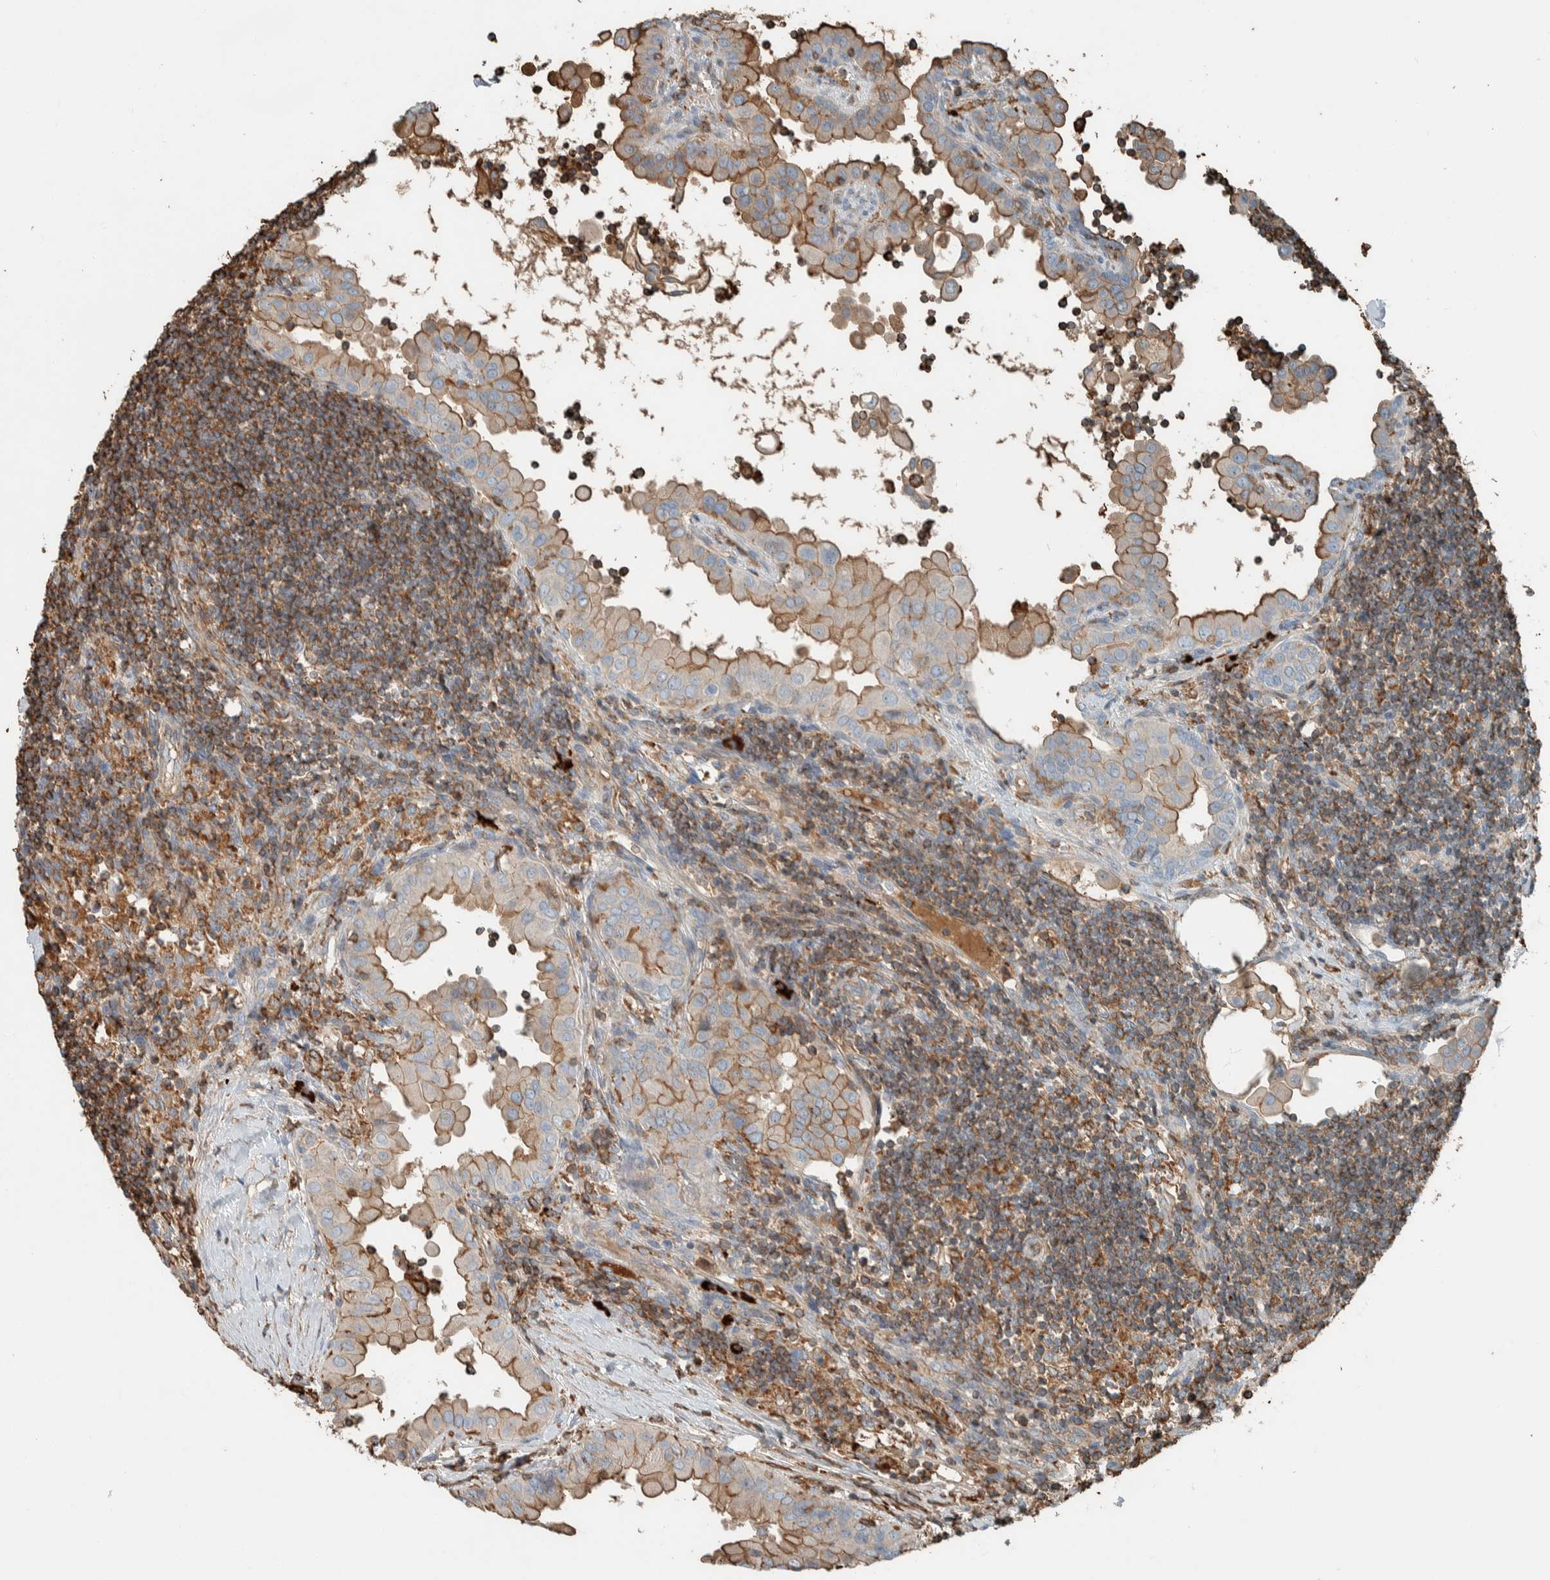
{"staining": {"intensity": "moderate", "quantity": "25%-75%", "location": "cytoplasmic/membranous"}, "tissue": "thyroid cancer", "cell_type": "Tumor cells", "image_type": "cancer", "snomed": [{"axis": "morphology", "description": "Papillary adenocarcinoma, NOS"}, {"axis": "topography", "description": "Thyroid gland"}], "caption": "Immunohistochemical staining of human thyroid papillary adenocarcinoma demonstrates moderate cytoplasmic/membranous protein staining in about 25%-75% of tumor cells. The protein is stained brown, and the nuclei are stained in blue (DAB (3,3'-diaminobenzidine) IHC with brightfield microscopy, high magnification).", "gene": "CTBP2", "patient": {"sex": "male", "age": 33}}